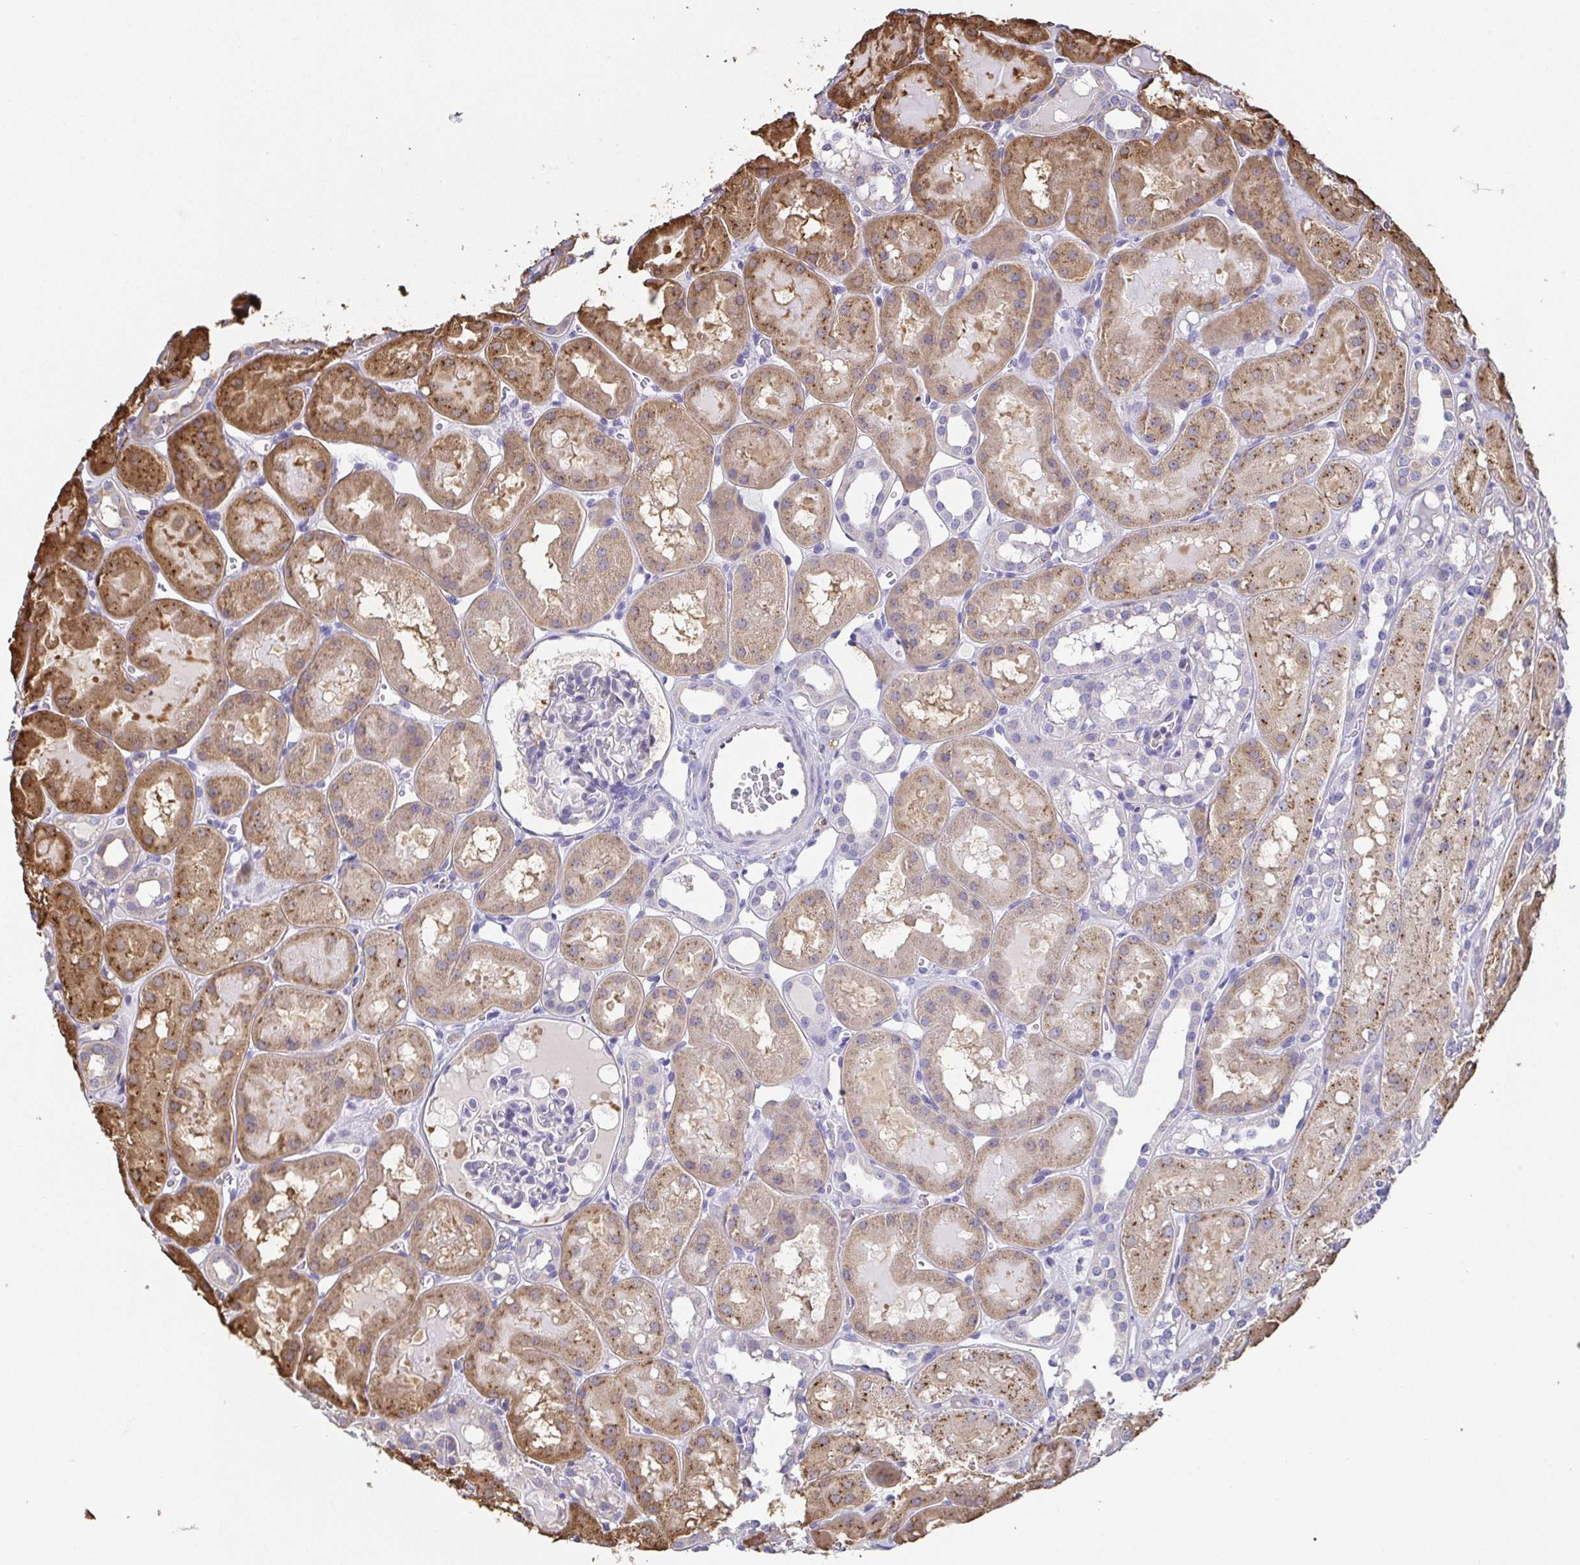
{"staining": {"intensity": "negative", "quantity": "none", "location": "none"}, "tissue": "kidney", "cell_type": "Cells in glomeruli", "image_type": "normal", "snomed": [{"axis": "morphology", "description": "Normal tissue, NOS"}, {"axis": "topography", "description": "Kidney"}, {"axis": "topography", "description": "Urinary bladder"}], "caption": "A histopathology image of kidney stained for a protein reveals no brown staining in cells in glomeruli.", "gene": "EIF3D", "patient": {"sex": "male", "age": 16}}